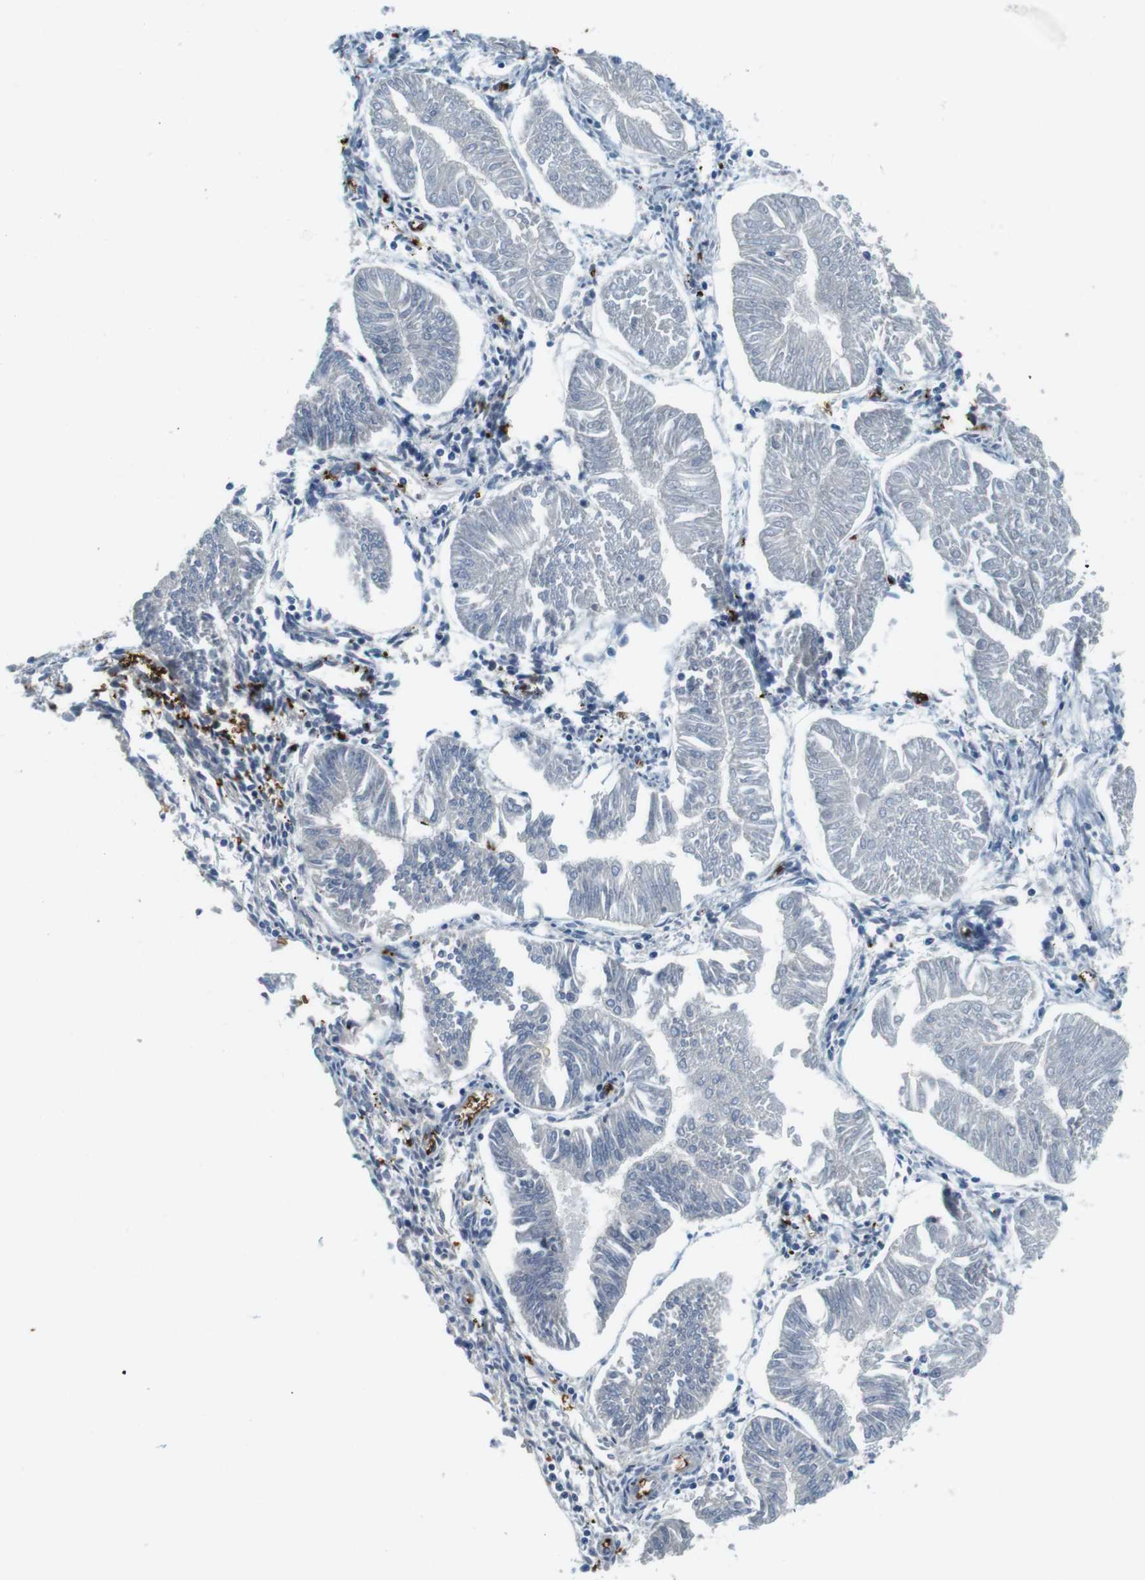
{"staining": {"intensity": "negative", "quantity": "none", "location": "none"}, "tissue": "endometrial cancer", "cell_type": "Tumor cells", "image_type": "cancer", "snomed": [{"axis": "morphology", "description": "Adenocarcinoma, NOS"}, {"axis": "topography", "description": "Endometrium"}], "caption": "Immunohistochemistry photomicrograph of neoplastic tissue: human endometrial cancer (adenocarcinoma) stained with DAB displays no significant protein expression in tumor cells.", "gene": "SLC4A1", "patient": {"sex": "female", "age": 53}}